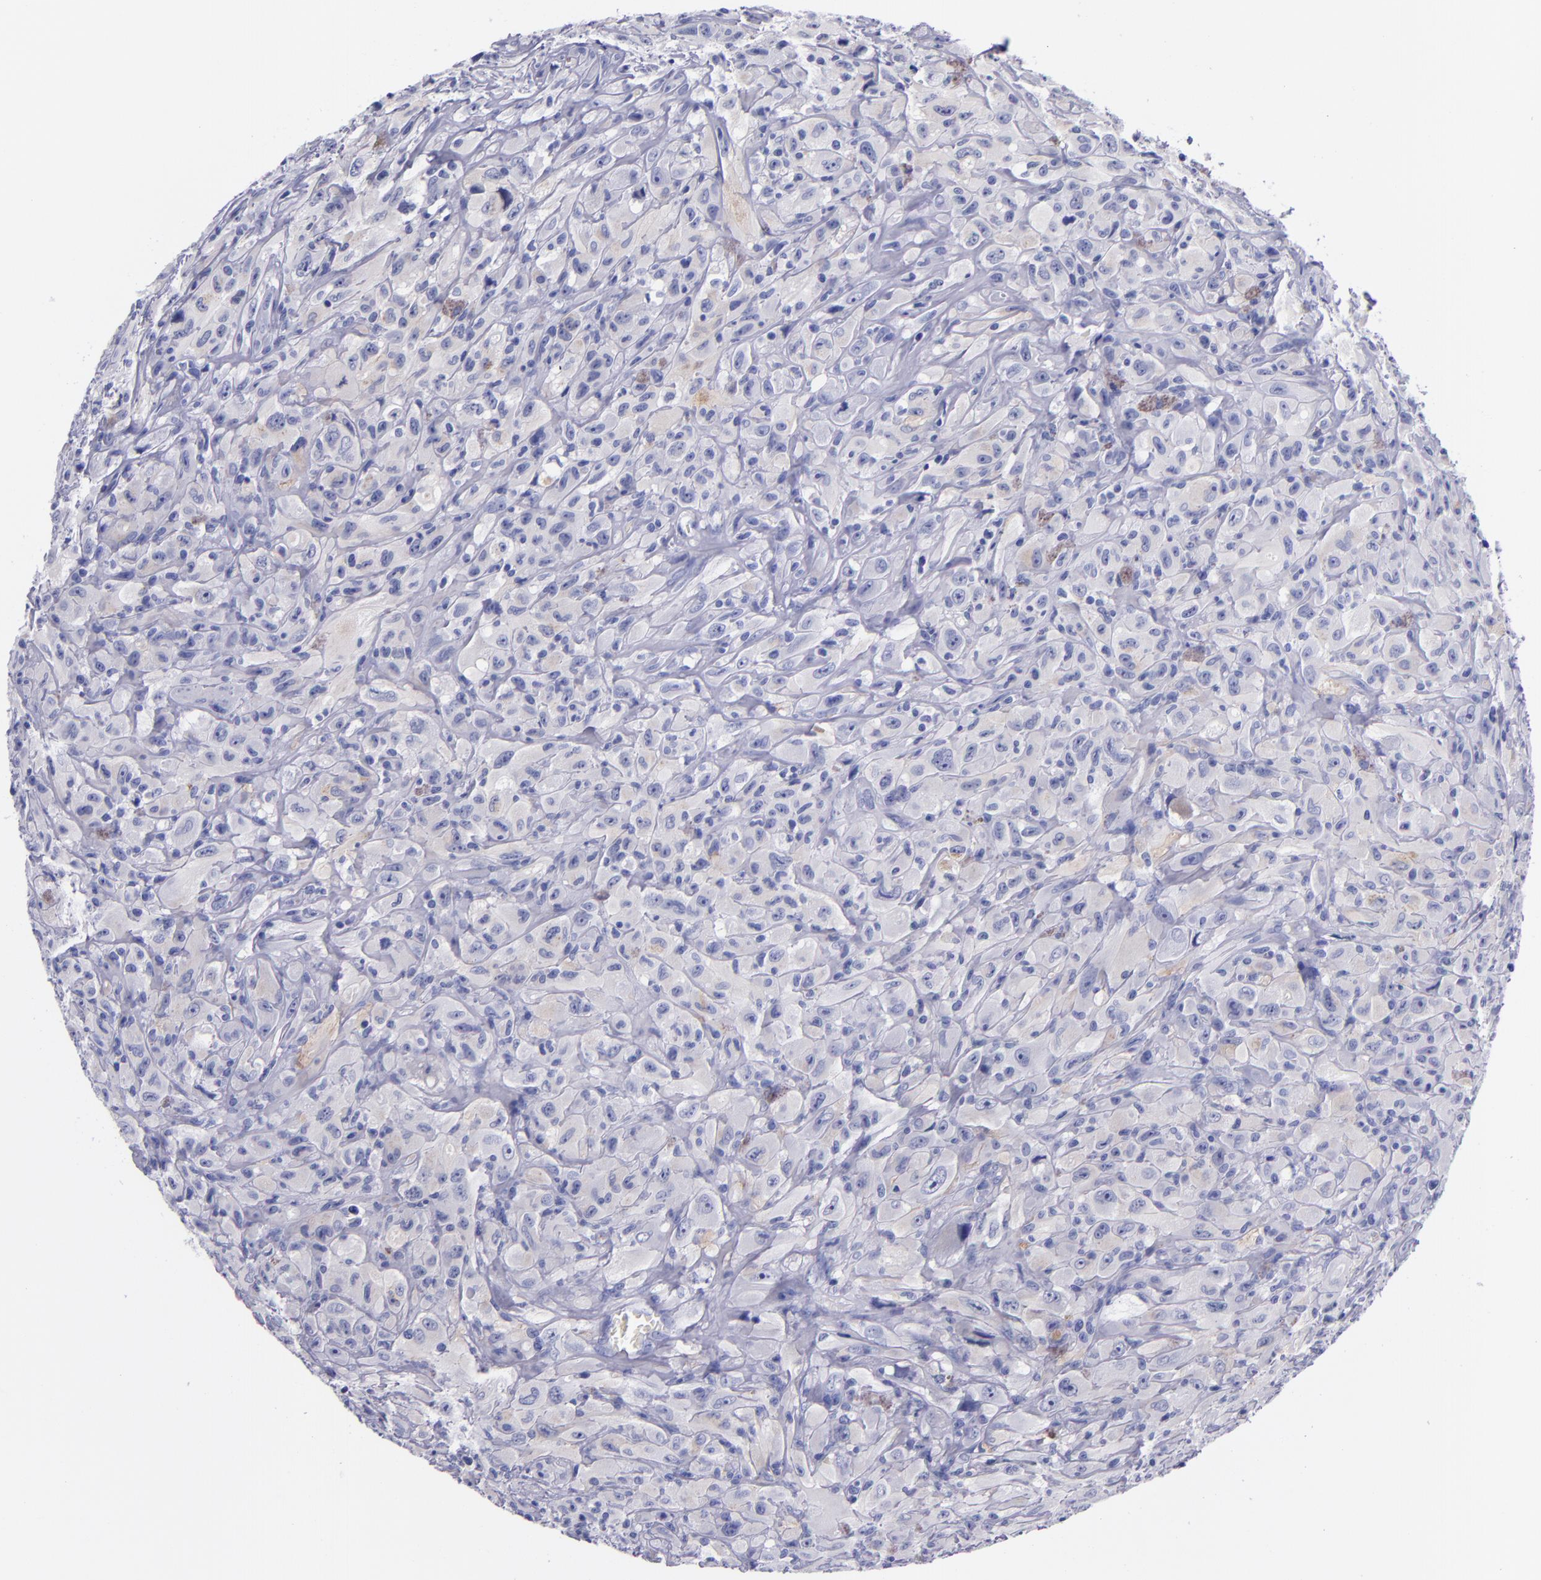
{"staining": {"intensity": "weak", "quantity": "<25%", "location": "cytoplasmic/membranous"}, "tissue": "glioma", "cell_type": "Tumor cells", "image_type": "cancer", "snomed": [{"axis": "morphology", "description": "Glioma, malignant, High grade"}, {"axis": "topography", "description": "Brain"}], "caption": "Tumor cells are negative for brown protein staining in malignant glioma (high-grade).", "gene": "SV2A", "patient": {"sex": "male", "age": 48}}